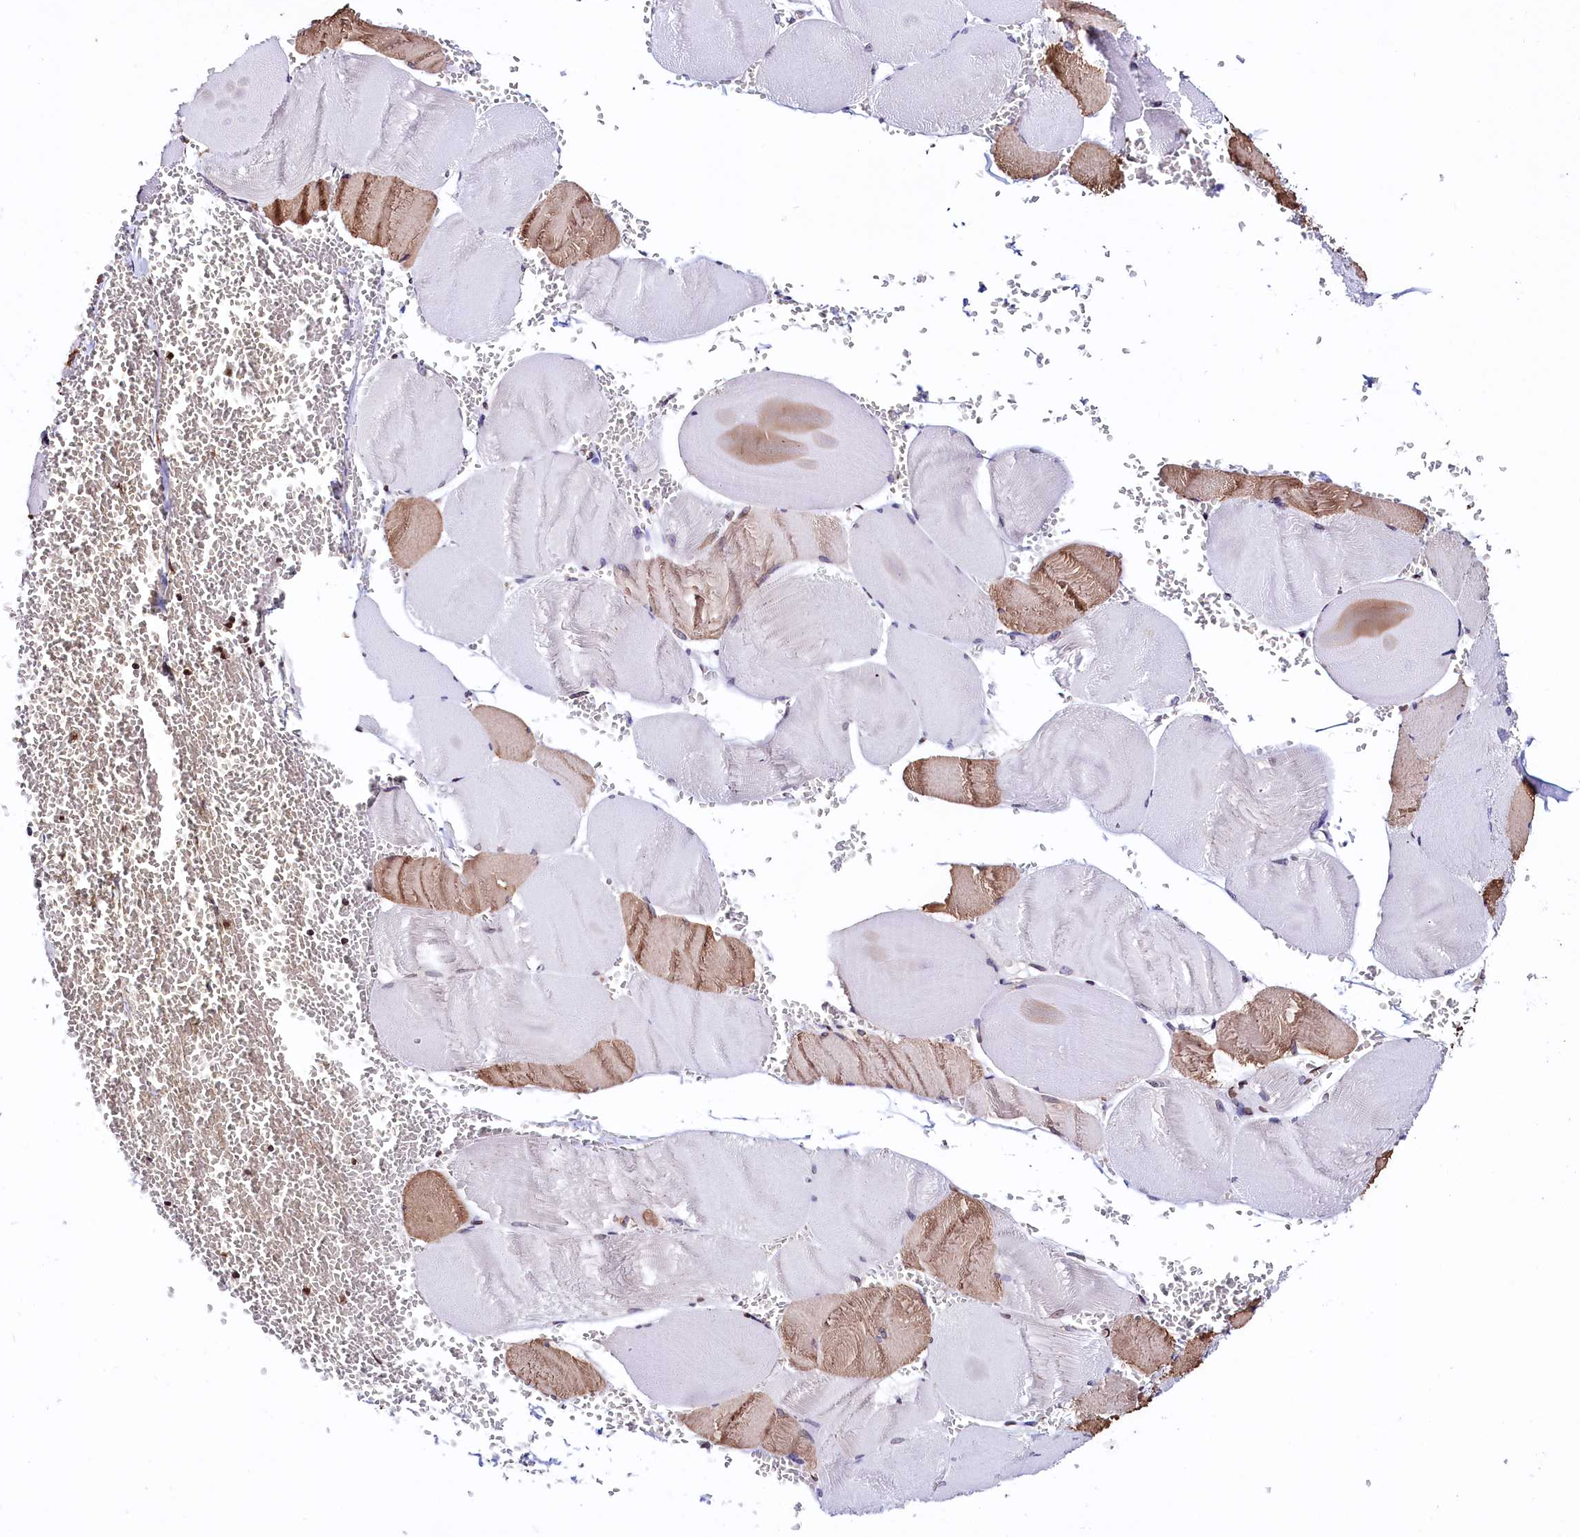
{"staining": {"intensity": "moderate", "quantity": "25%-75%", "location": "cytoplasmic/membranous"}, "tissue": "skeletal muscle", "cell_type": "Myocytes", "image_type": "normal", "snomed": [{"axis": "morphology", "description": "Normal tissue, NOS"}, {"axis": "morphology", "description": "Basal cell carcinoma"}, {"axis": "topography", "description": "Skeletal muscle"}], "caption": "High-magnification brightfield microscopy of unremarkable skeletal muscle stained with DAB (brown) and counterstained with hematoxylin (blue). myocytes exhibit moderate cytoplasmic/membranous expression is seen in about25%-75% of cells. (DAB IHC, brown staining for protein, blue staining for nuclei).", "gene": "HAND1", "patient": {"sex": "female", "age": 64}}